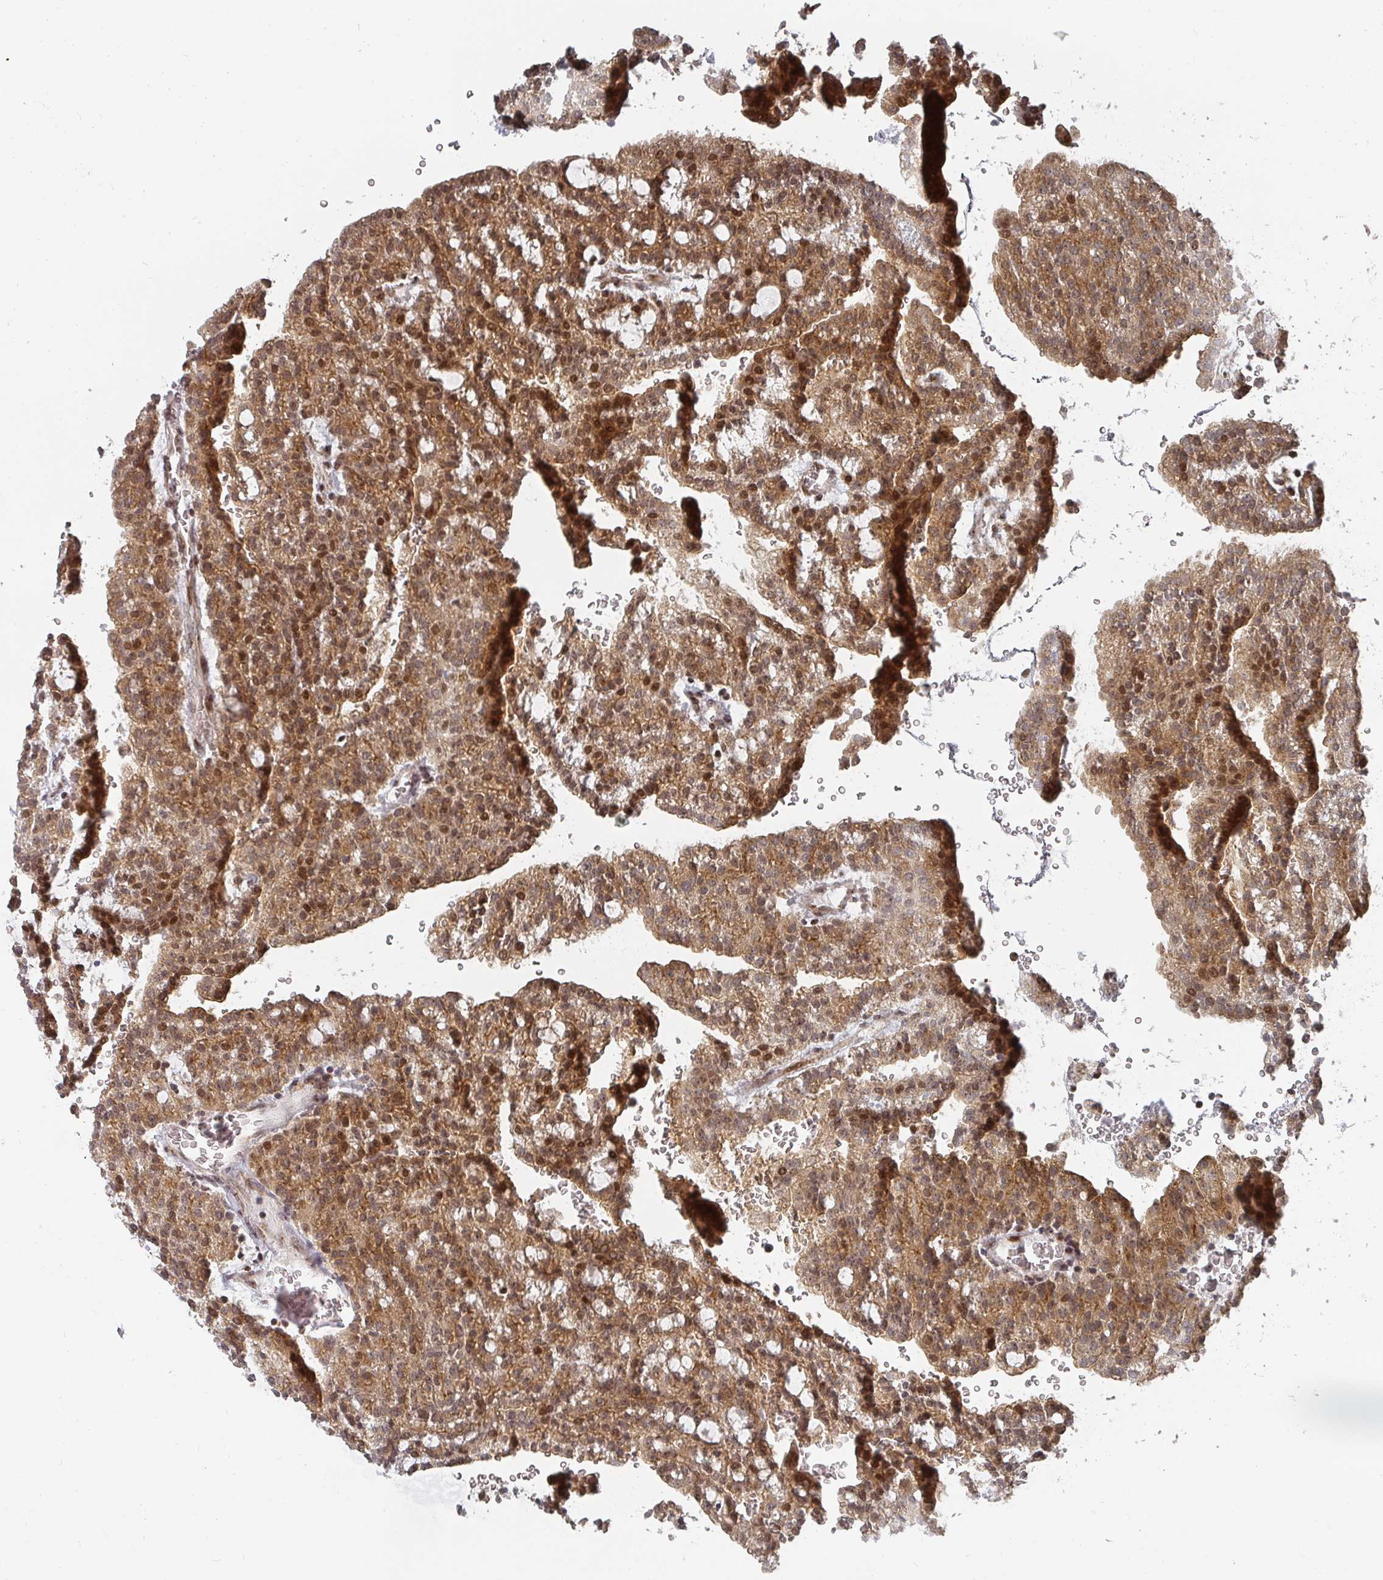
{"staining": {"intensity": "moderate", "quantity": ">75%", "location": "cytoplasmic/membranous,nuclear"}, "tissue": "renal cancer", "cell_type": "Tumor cells", "image_type": "cancer", "snomed": [{"axis": "morphology", "description": "Adenocarcinoma, NOS"}, {"axis": "topography", "description": "Kidney"}], "caption": "An image of human adenocarcinoma (renal) stained for a protein demonstrates moderate cytoplasmic/membranous and nuclear brown staining in tumor cells. (brown staining indicates protein expression, while blue staining denotes nuclei).", "gene": "KIF1C", "patient": {"sex": "male", "age": 63}}